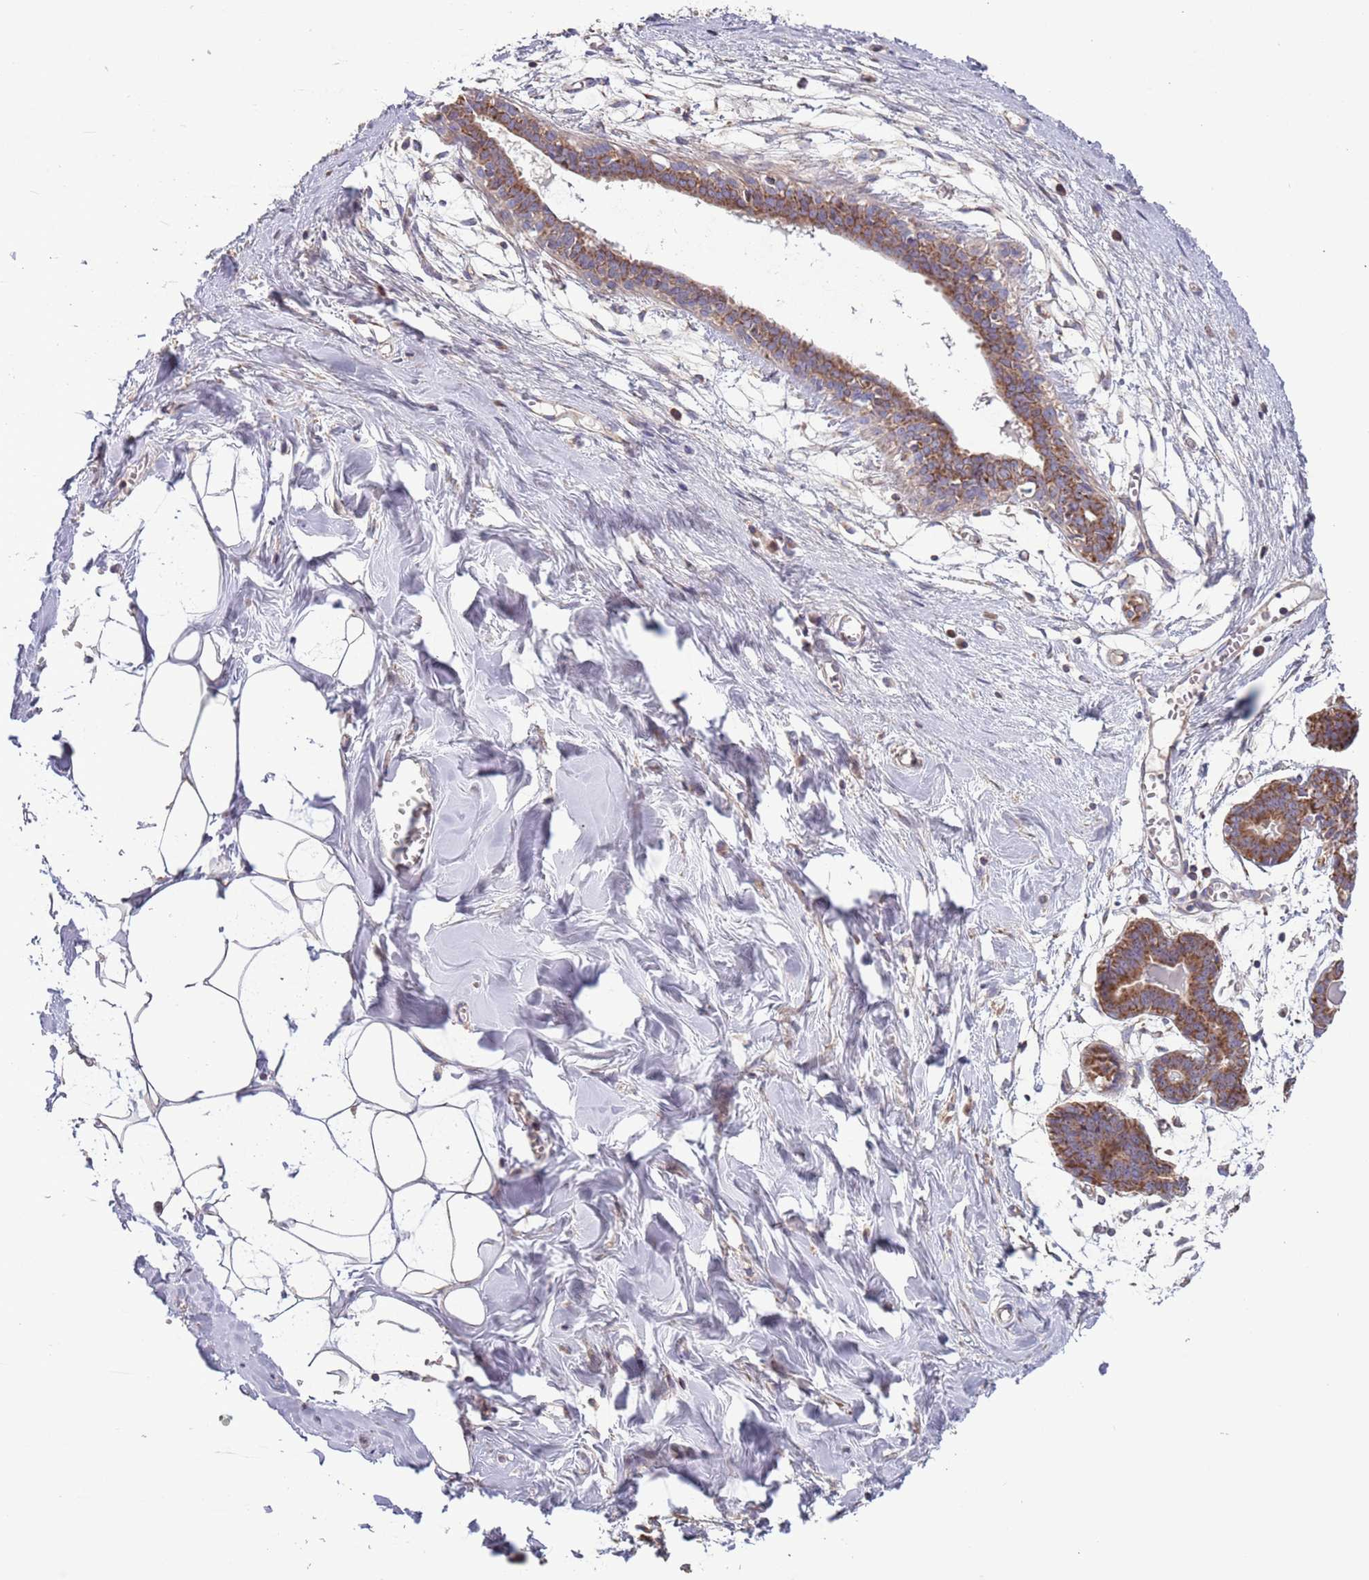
{"staining": {"intensity": "negative", "quantity": "none", "location": "none"}, "tissue": "breast", "cell_type": "Adipocytes", "image_type": "normal", "snomed": [{"axis": "morphology", "description": "Normal tissue, NOS"}, {"axis": "topography", "description": "Breast"}], "caption": "A photomicrograph of breast stained for a protein demonstrates no brown staining in adipocytes. (Brightfield microscopy of DAB (3,3'-diaminobenzidine) immunohistochemistry (IHC) at high magnification).", "gene": "IRS4", "patient": {"sex": "female", "age": 27}}